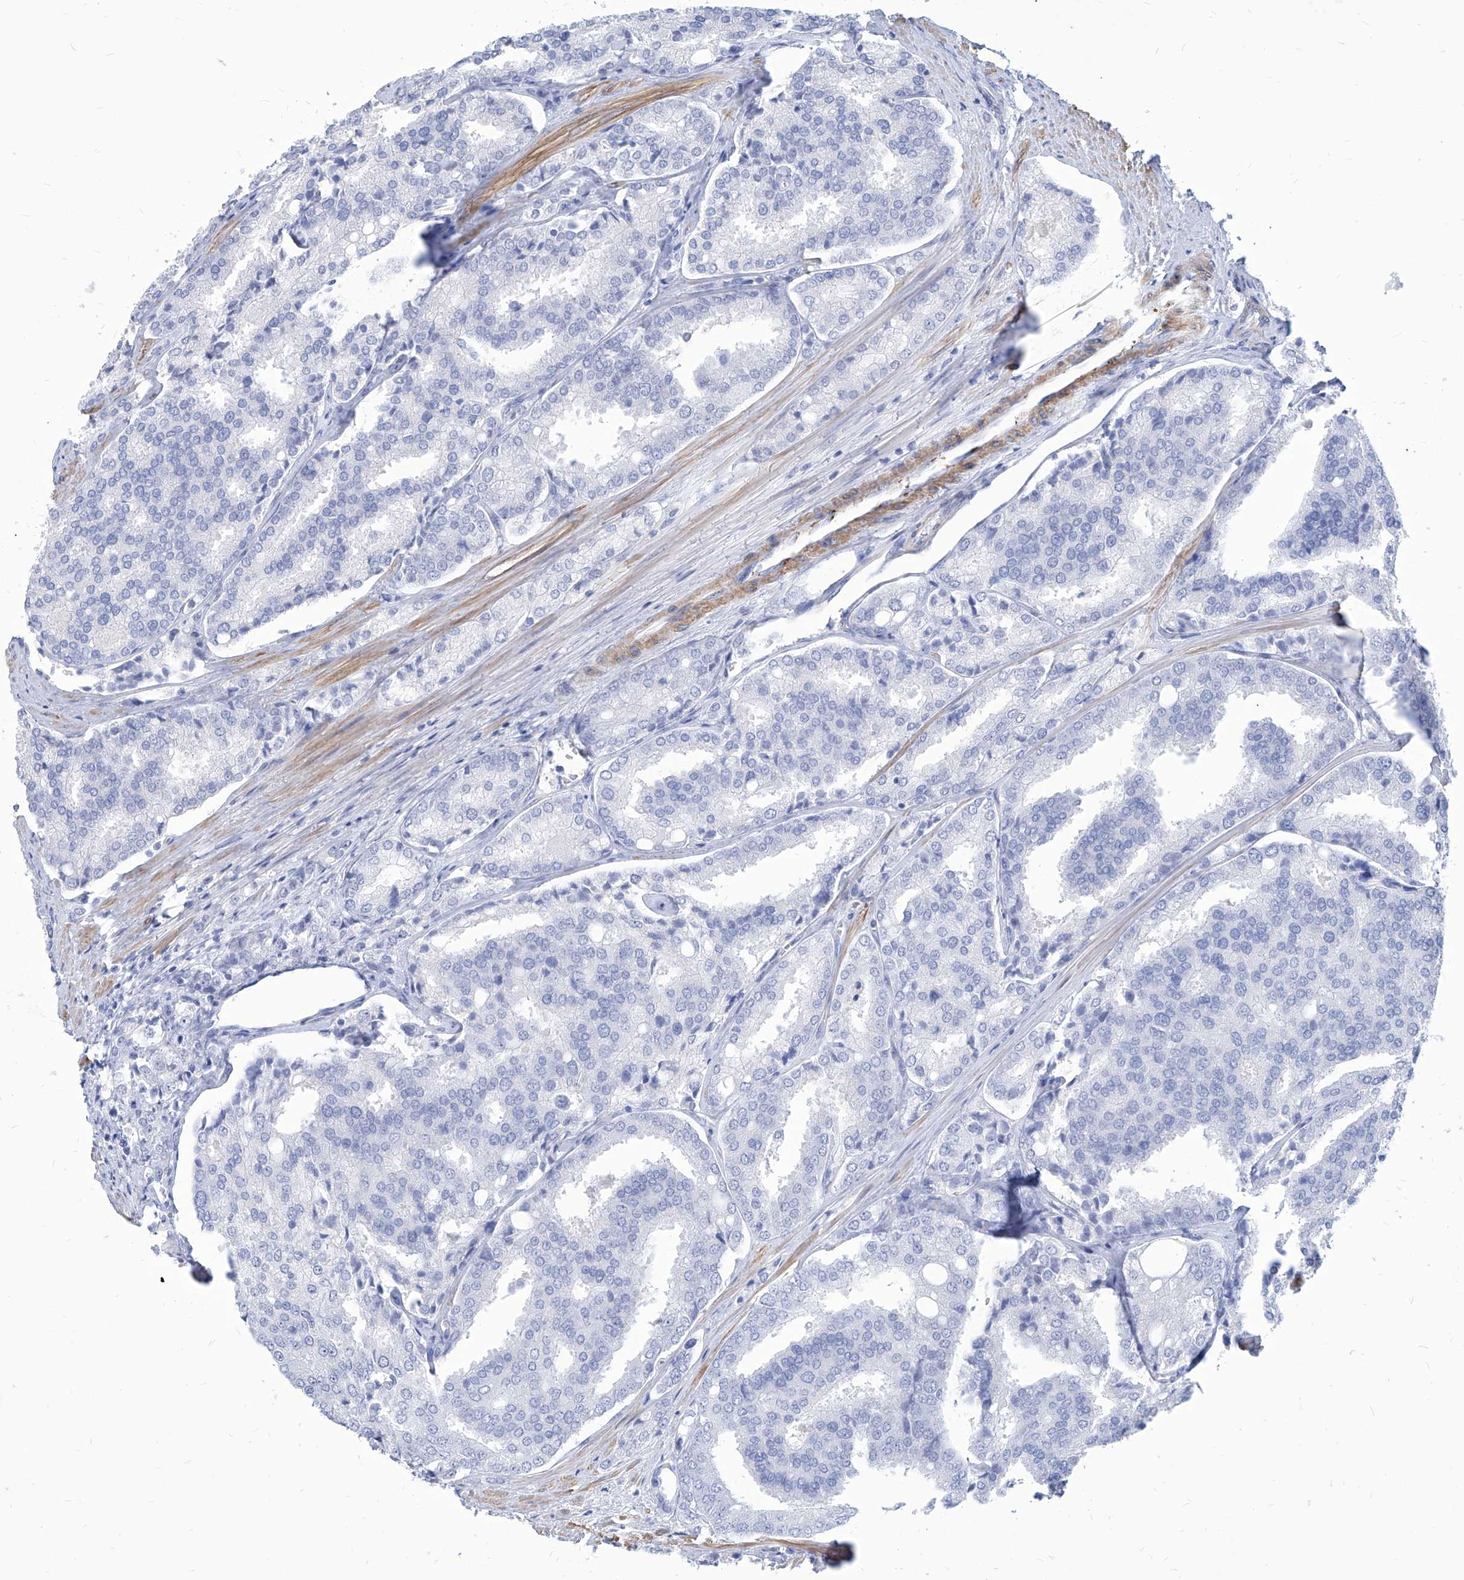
{"staining": {"intensity": "negative", "quantity": "none", "location": "none"}, "tissue": "prostate cancer", "cell_type": "Tumor cells", "image_type": "cancer", "snomed": [{"axis": "morphology", "description": "Adenocarcinoma, High grade"}, {"axis": "topography", "description": "Prostate"}], "caption": "This micrograph is of prostate cancer (high-grade adenocarcinoma) stained with immunohistochemistry (IHC) to label a protein in brown with the nuclei are counter-stained blue. There is no positivity in tumor cells.", "gene": "FAM83B", "patient": {"sex": "male", "age": 50}}